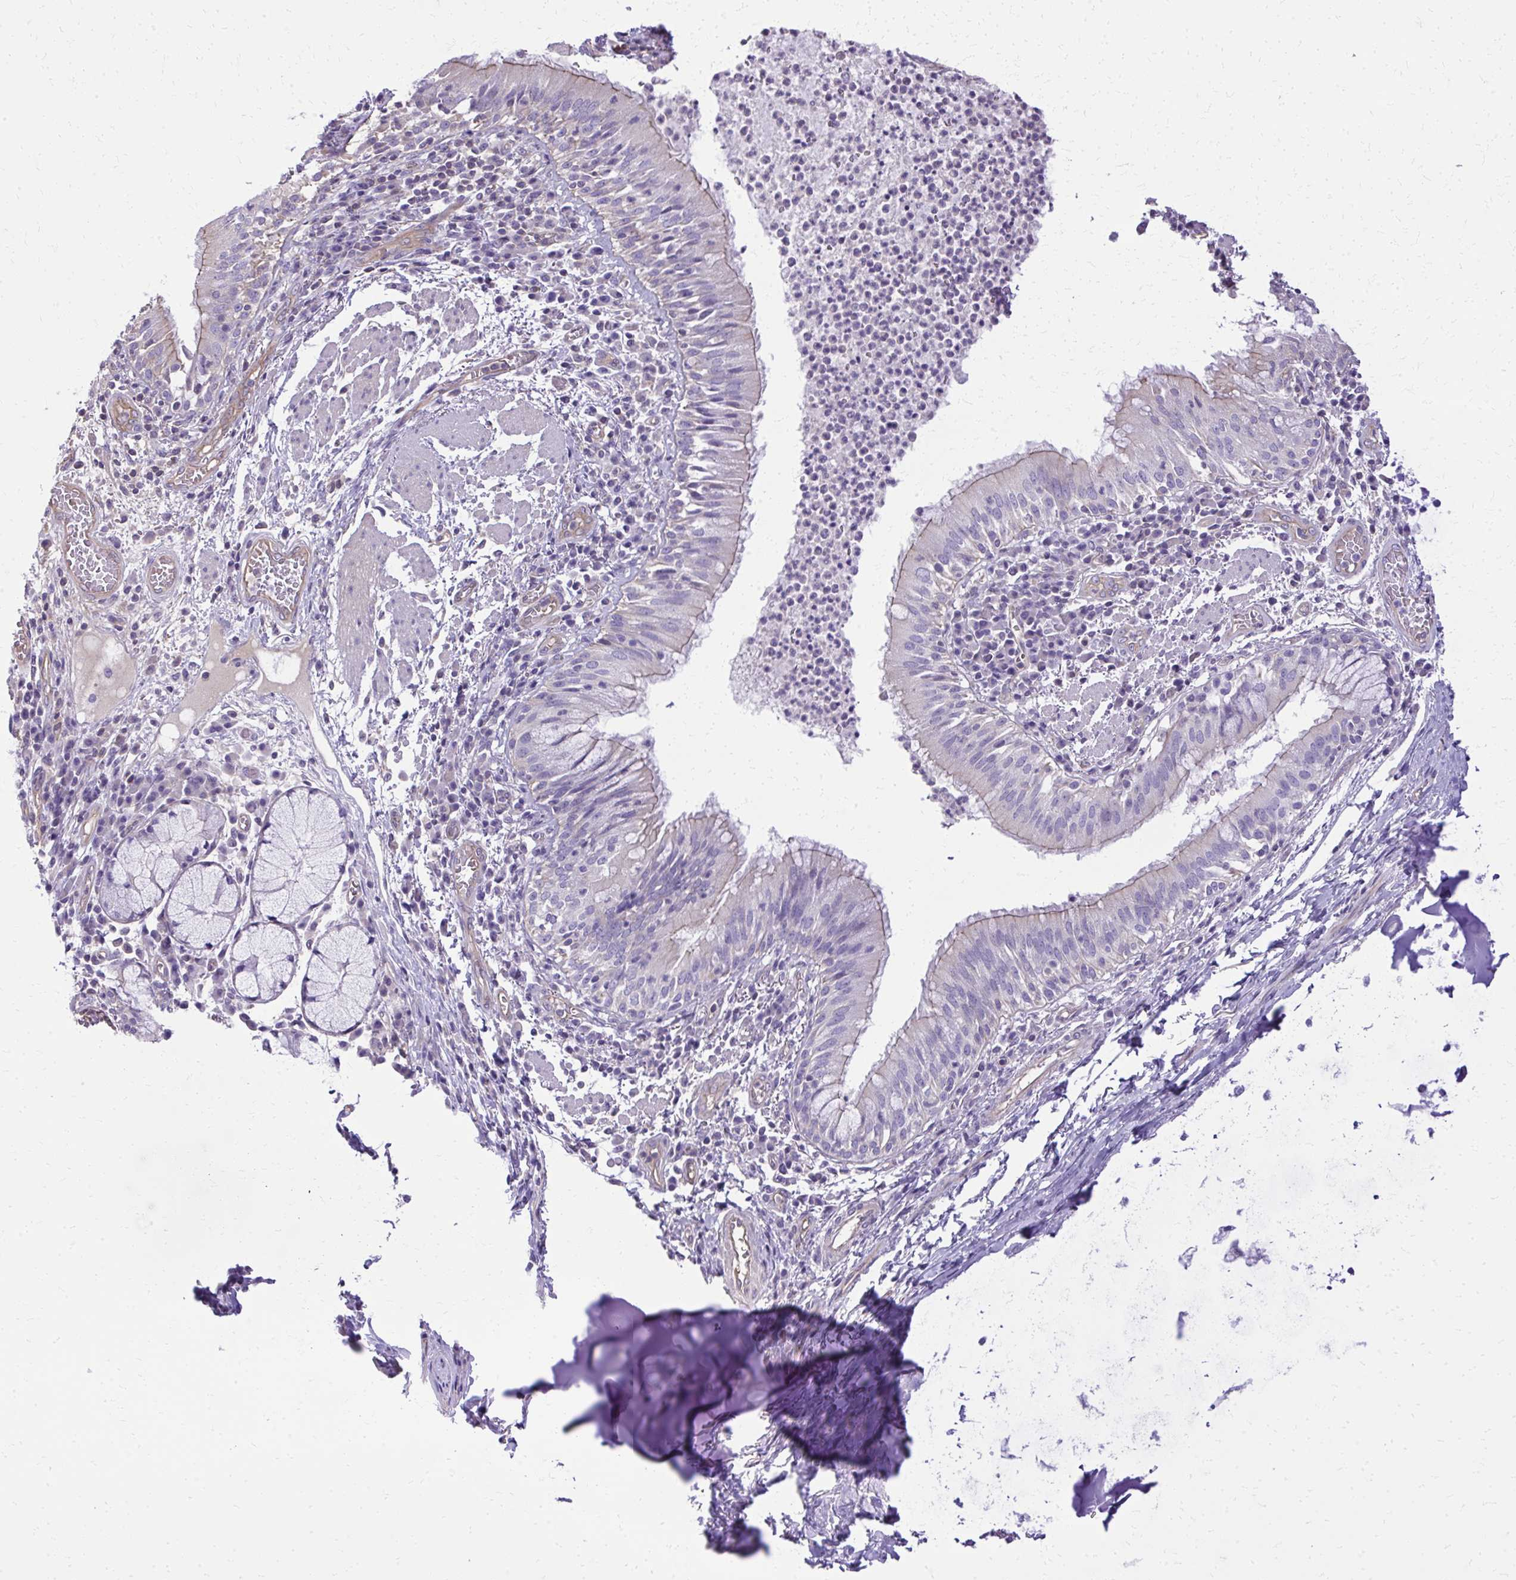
{"staining": {"intensity": "weak", "quantity": "25%-75%", "location": "cytoplasmic/membranous"}, "tissue": "bronchus", "cell_type": "Respiratory epithelial cells", "image_type": "normal", "snomed": [{"axis": "morphology", "description": "Normal tissue, NOS"}, {"axis": "topography", "description": "Lymph node"}, {"axis": "topography", "description": "Bronchus"}], "caption": "The immunohistochemical stain shows weak cytoplasmic/membranous positivity in respiratory epithelial cells of normal bronchus.", "gene": "RUNDC3B", "patient": {"sex": "male", "age": 56}}